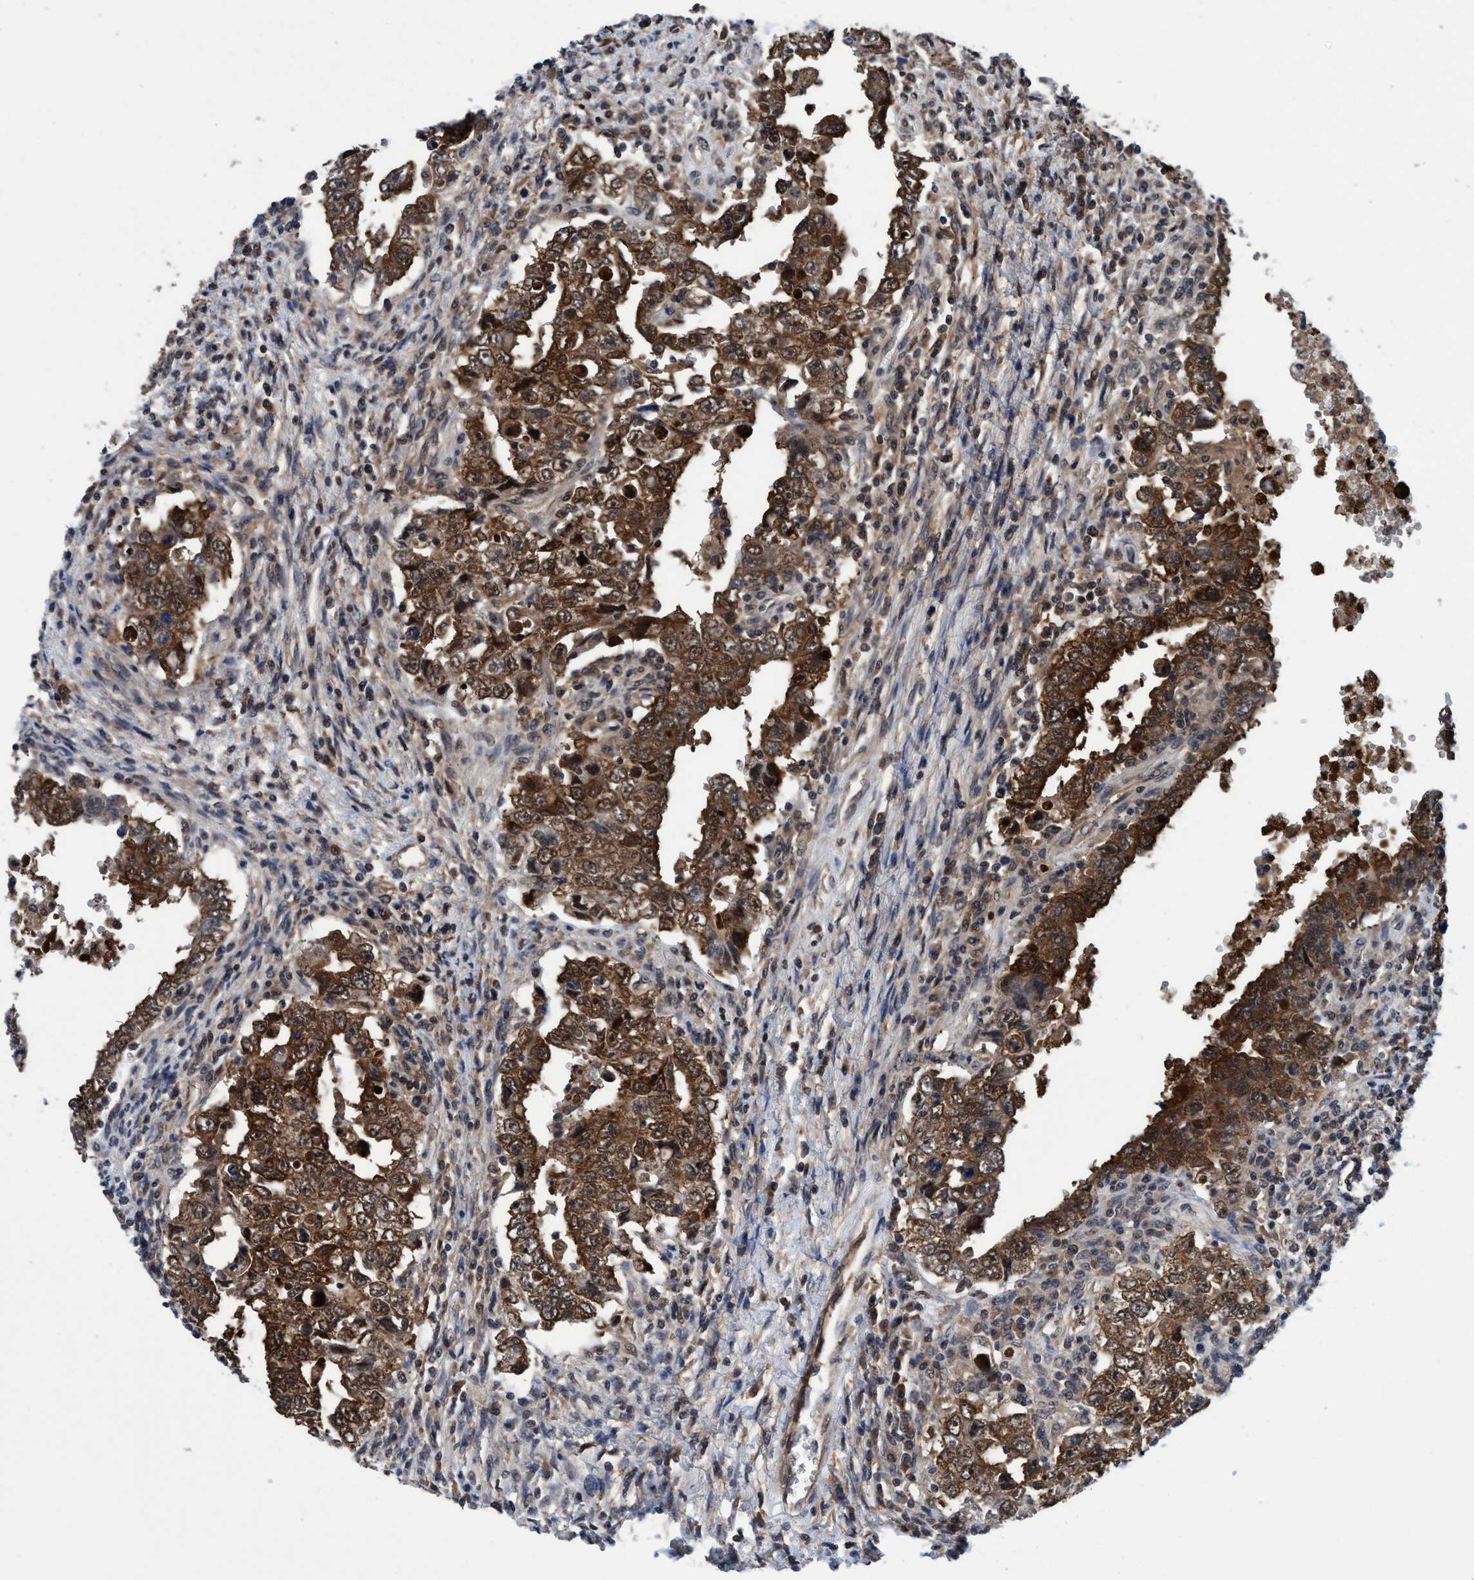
{"staining": {"intensity": "strong", "quantity": ">75%", "location": "cytoplasmic/membranous"}, "tissue": "testis cancer", "cell_type": "Tumor cells", "image_type": "cancer", "snomed": [{"axis": "morphology", "description": "Carcinoma, Embryonal, NOS"}, {"axis": "topography", "description": "Testis"}], "caption": "IHC staining of testis cancer, which reveals high levels of strong cytoplasmic/membranous staining in about >75% of tumor cells indicating strong cytoplasmic/membranous protein staining. The staining was performed using DAB (3,3'-diaminobenzidine) (brown) for protein detection and nuclei were counterstained in hematoxylin (blue).", "gene": "PSMD12", "patient": {"sex": "male", "age": 26}}